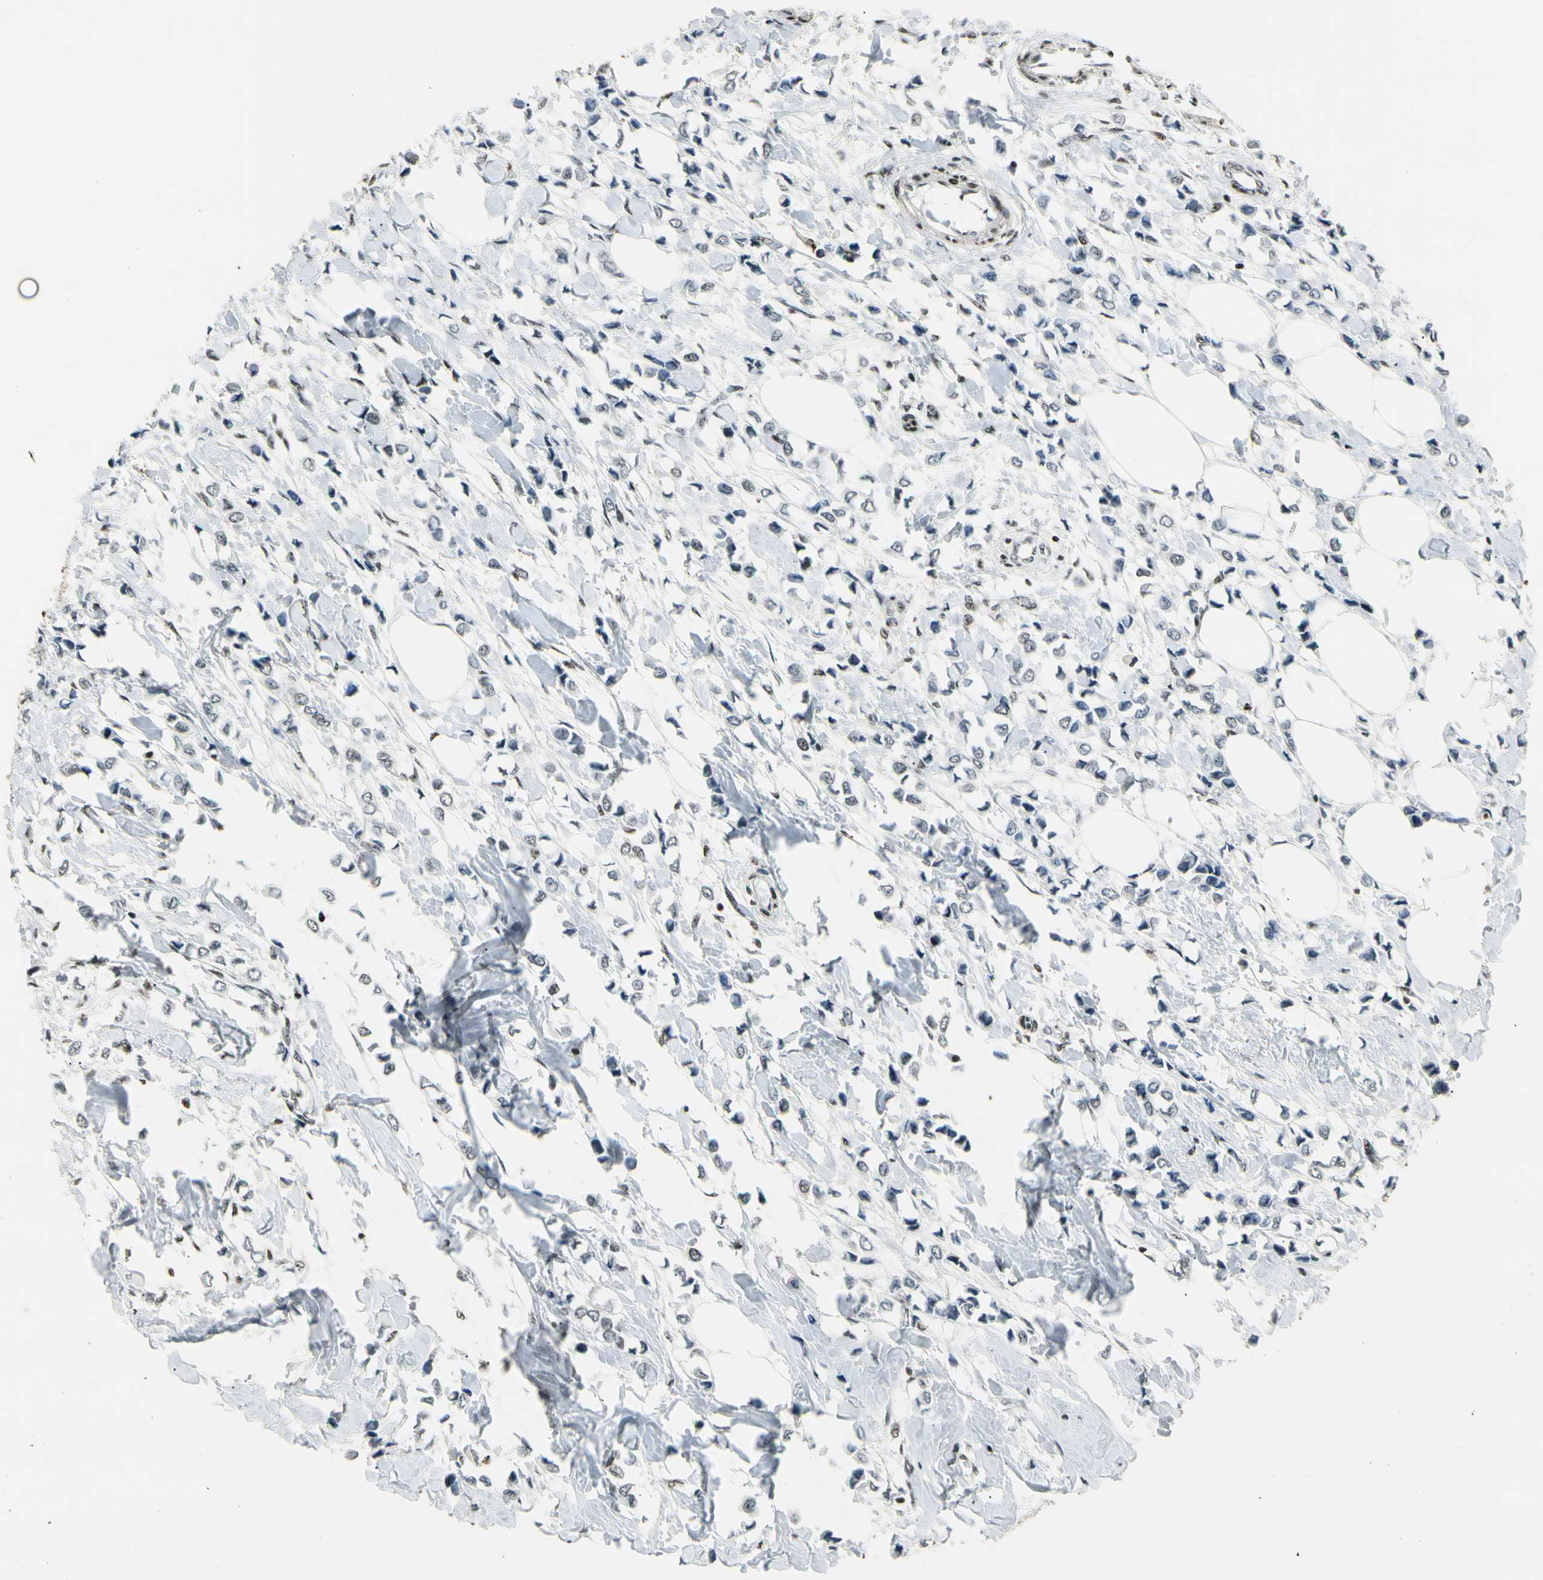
{"staining": {"intensity": "strong", "quantity": ">75%", "location": "nuclear"}, "tissue": "breast cancer", "cell_type": "Tumor cells", "image_type": "cancer", "snomed": [{"axis": "morphology", "description": "Lobular carcinoma"}, {"axis": "topography", "description": "Breast"}], "caption": "DAB immunohistochemical staining of human breast lobular carcinoma displays strong nuclear protein staining in about >75% of tumor cells. The protein of interest is shown in brown color, while the nuclei are stained blue.", "gene": "UBTF", "patient": {"sex": "female", "age": 51}}